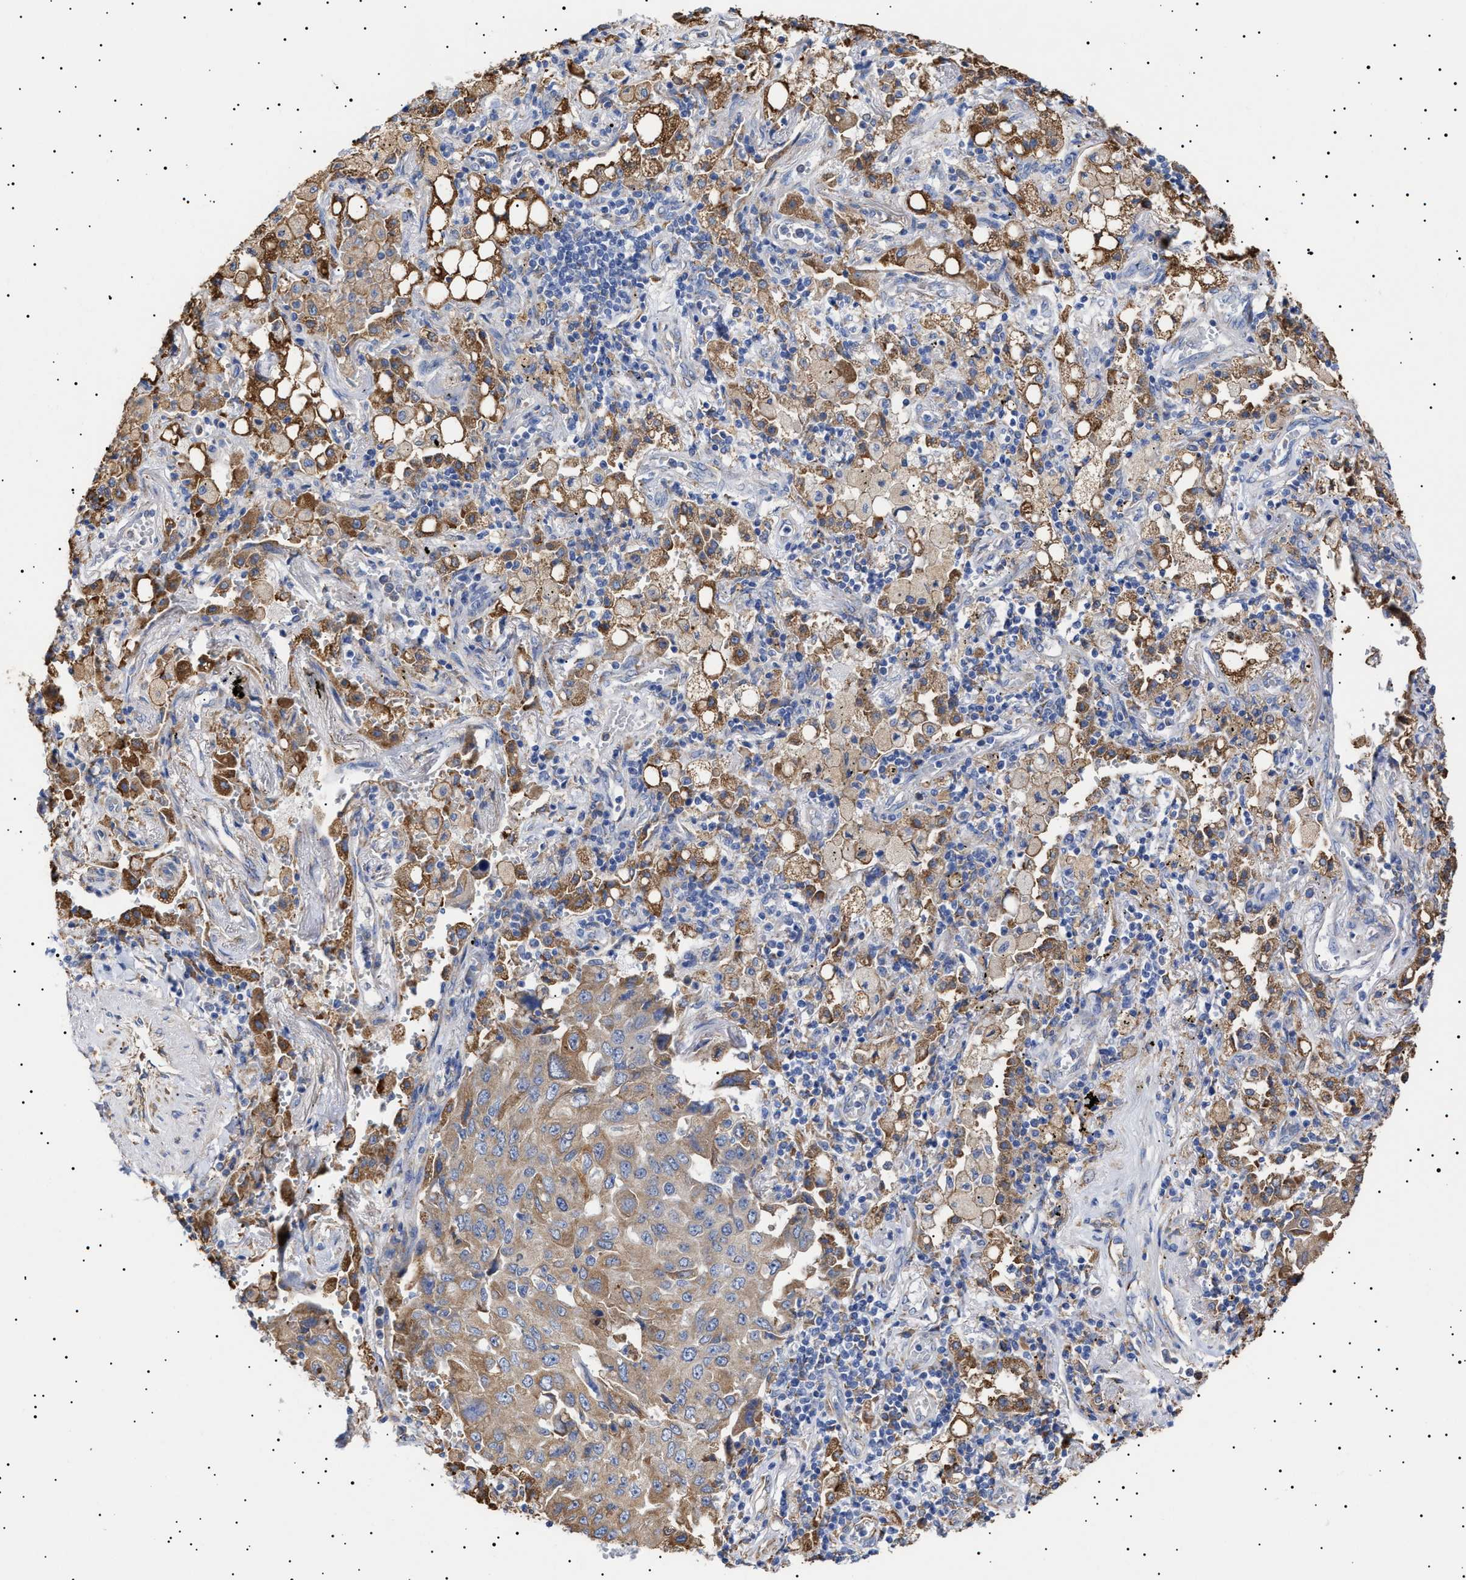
{"staining": {"intensity": "moderate", "quantity": ">75%", "location": "cytoplasmic/membranous"}, "tissue": "lung cancer", "cell_type": "Tumor cells", "image_type": "cancer", "snomed": [{"axis": "morphology", "description": "Adenocarcinoma, NOS"}, {"axis": "topography", "description": "Lung"}], "caption": "A brown stain highlights moderate cytoplasmic/membranous expression of a protein in lung cancer tumor cells.", "gene": "ERCC6L2", "patient": {"sex": "female", "age": 65}}